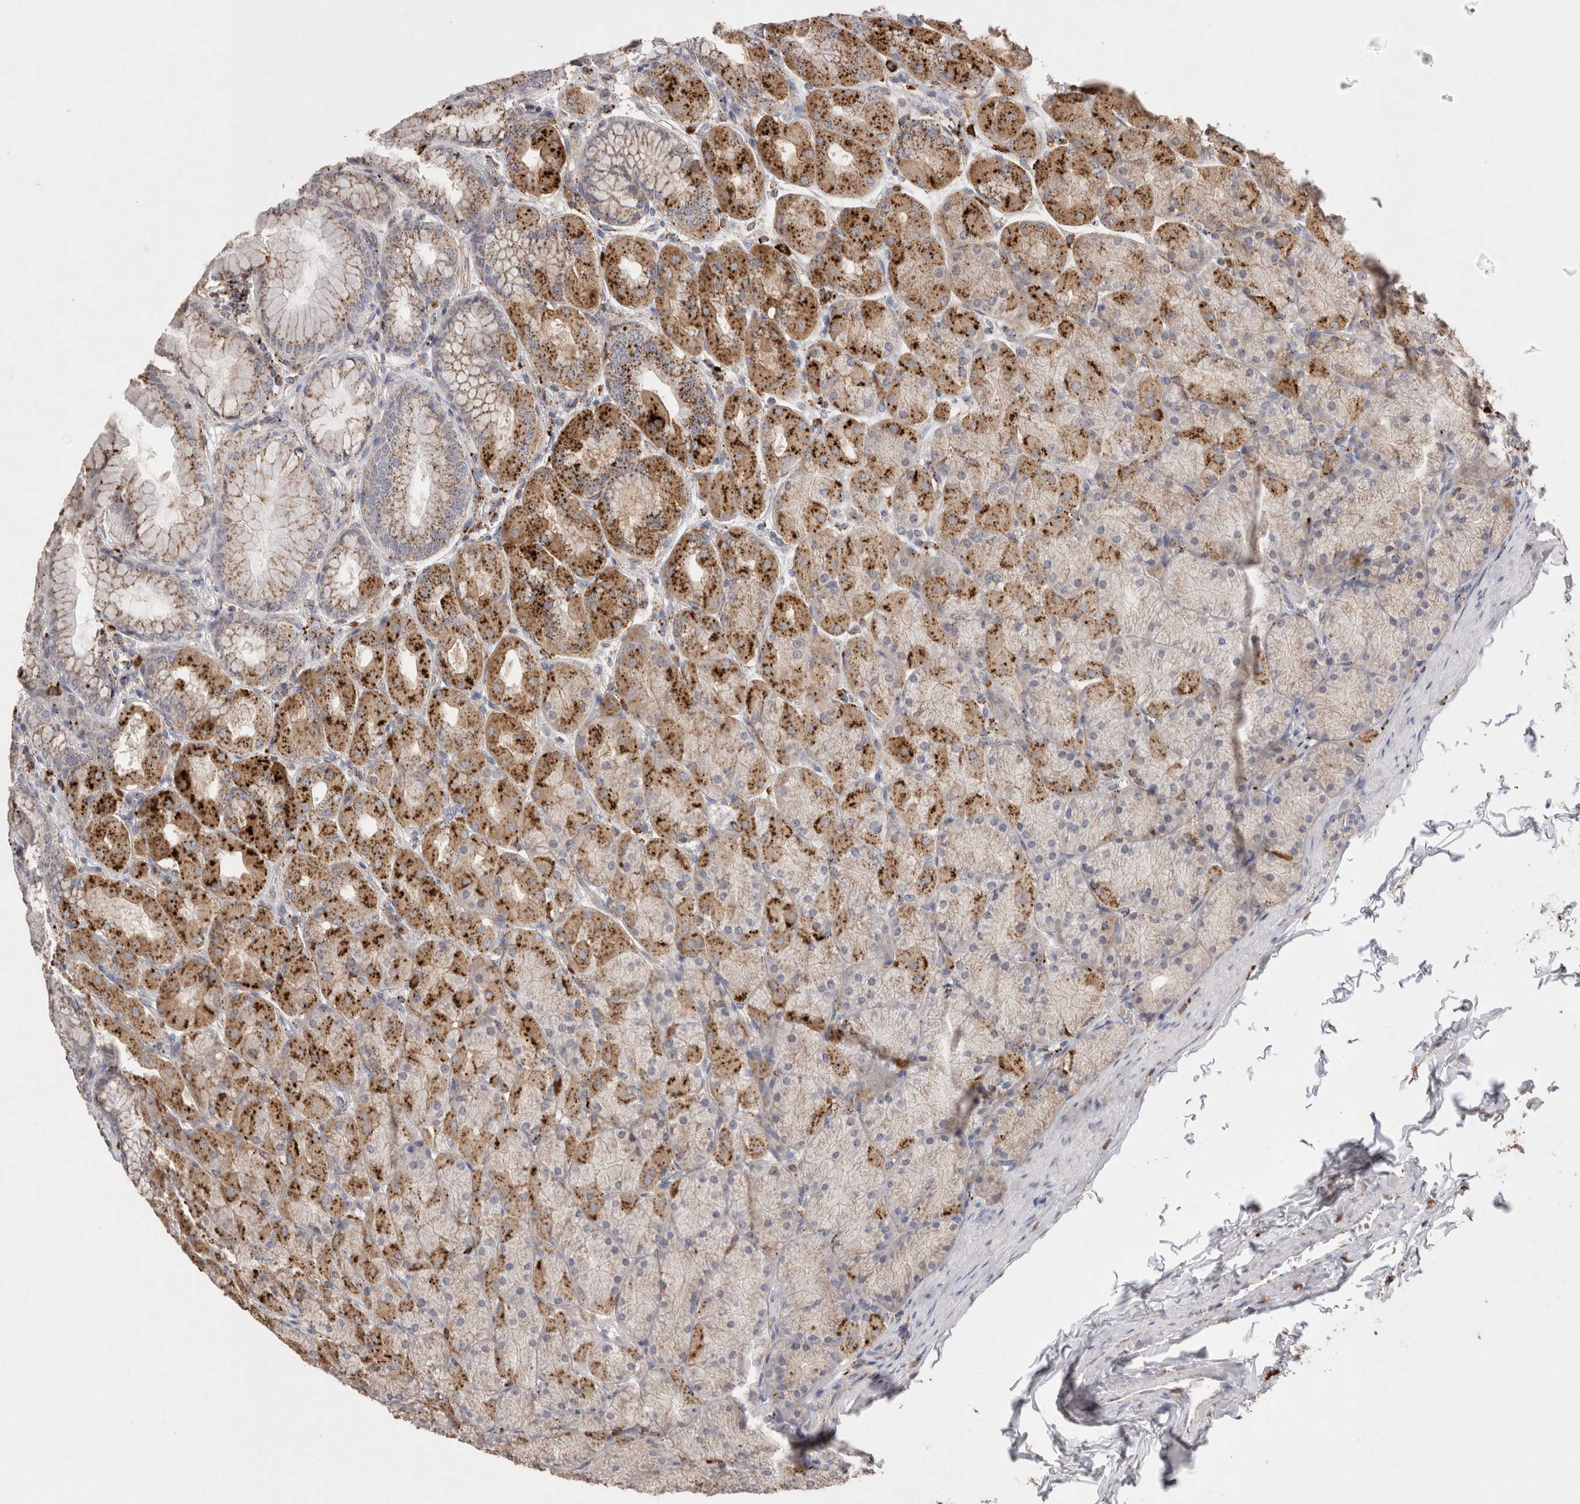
{"staining": {"intensity": "moderate", "quantity": ">75%", "location": "cytoplasmic/membranous"}, "tissue": "stomach", "cell_type": "Glandular cells", "image_type": "normal", "snomed": [{"axis": "morphology", "description": "Normal tissue, NOS"}, {"axis": "topography", "description": "Stomach, upper"}], "caption": "Protein positivity by immunohistochemistry (IHC) demonstrates moderate cytoplasmic/membranous staining in approximately >75% of glandular cells in benign stomach. (DAB IHC with brightfield microscopy, high magnification).", "gene": "CTSA", "patient": {"sex": "female", "age": 56}}